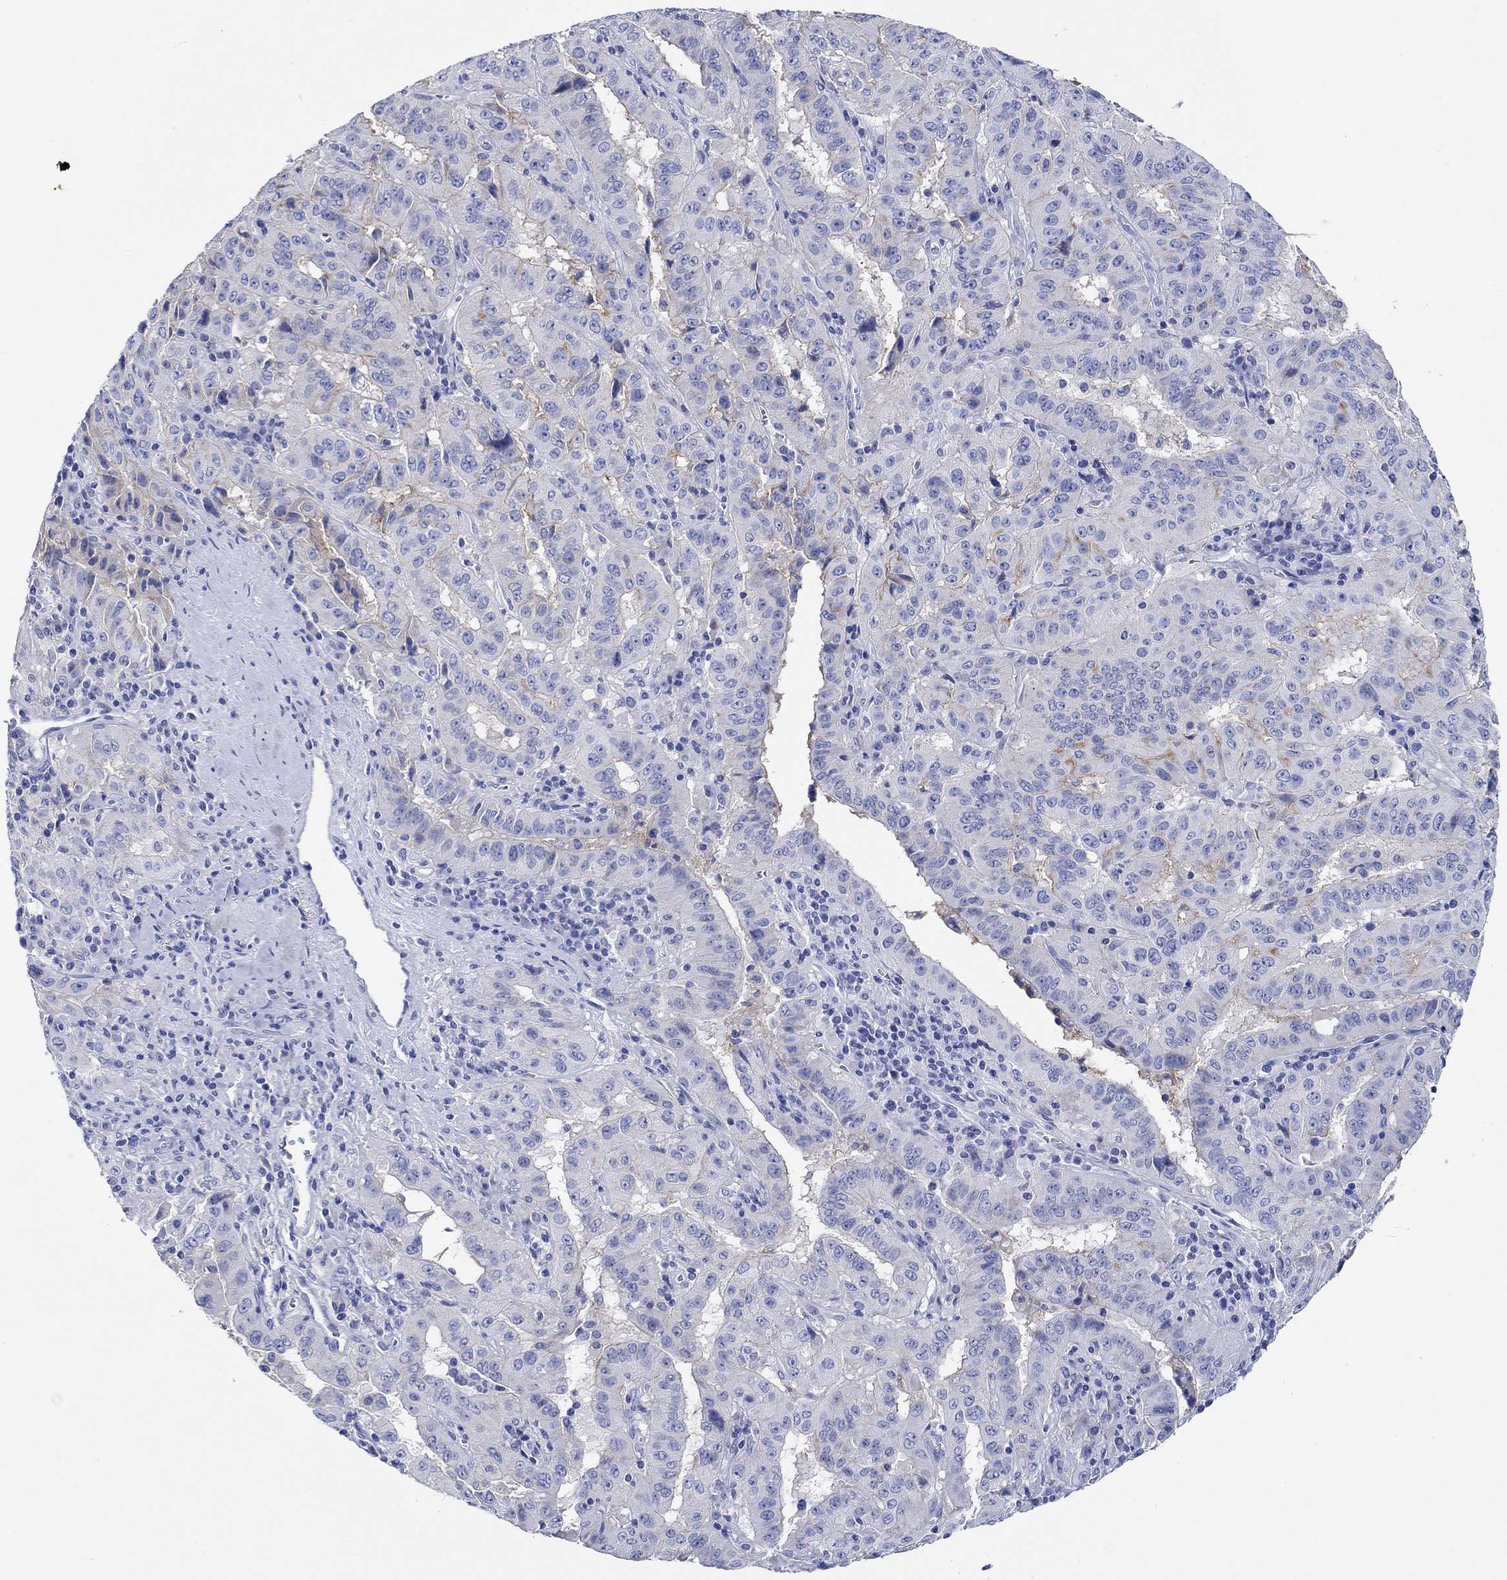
{"staining": {"intensity": "negative", "quantity": "none", "location": "none"}, "tissue": "pancreatic cancer", "cell_type": "Tumor cells", "image_type": "cancer", "snomed": [{"axis": "morphology", "description": "Adenocarcinoma, NOS"}, {"axis": "topography", "description": "Pancreas"}], "caption": "This is an IHC histopathology image of human pancreatic cancer (adenocarcinoma). There is no expression in tumor cells.", "gene": "SHISA4", "patient": {"sex": "male", "age": 63}}